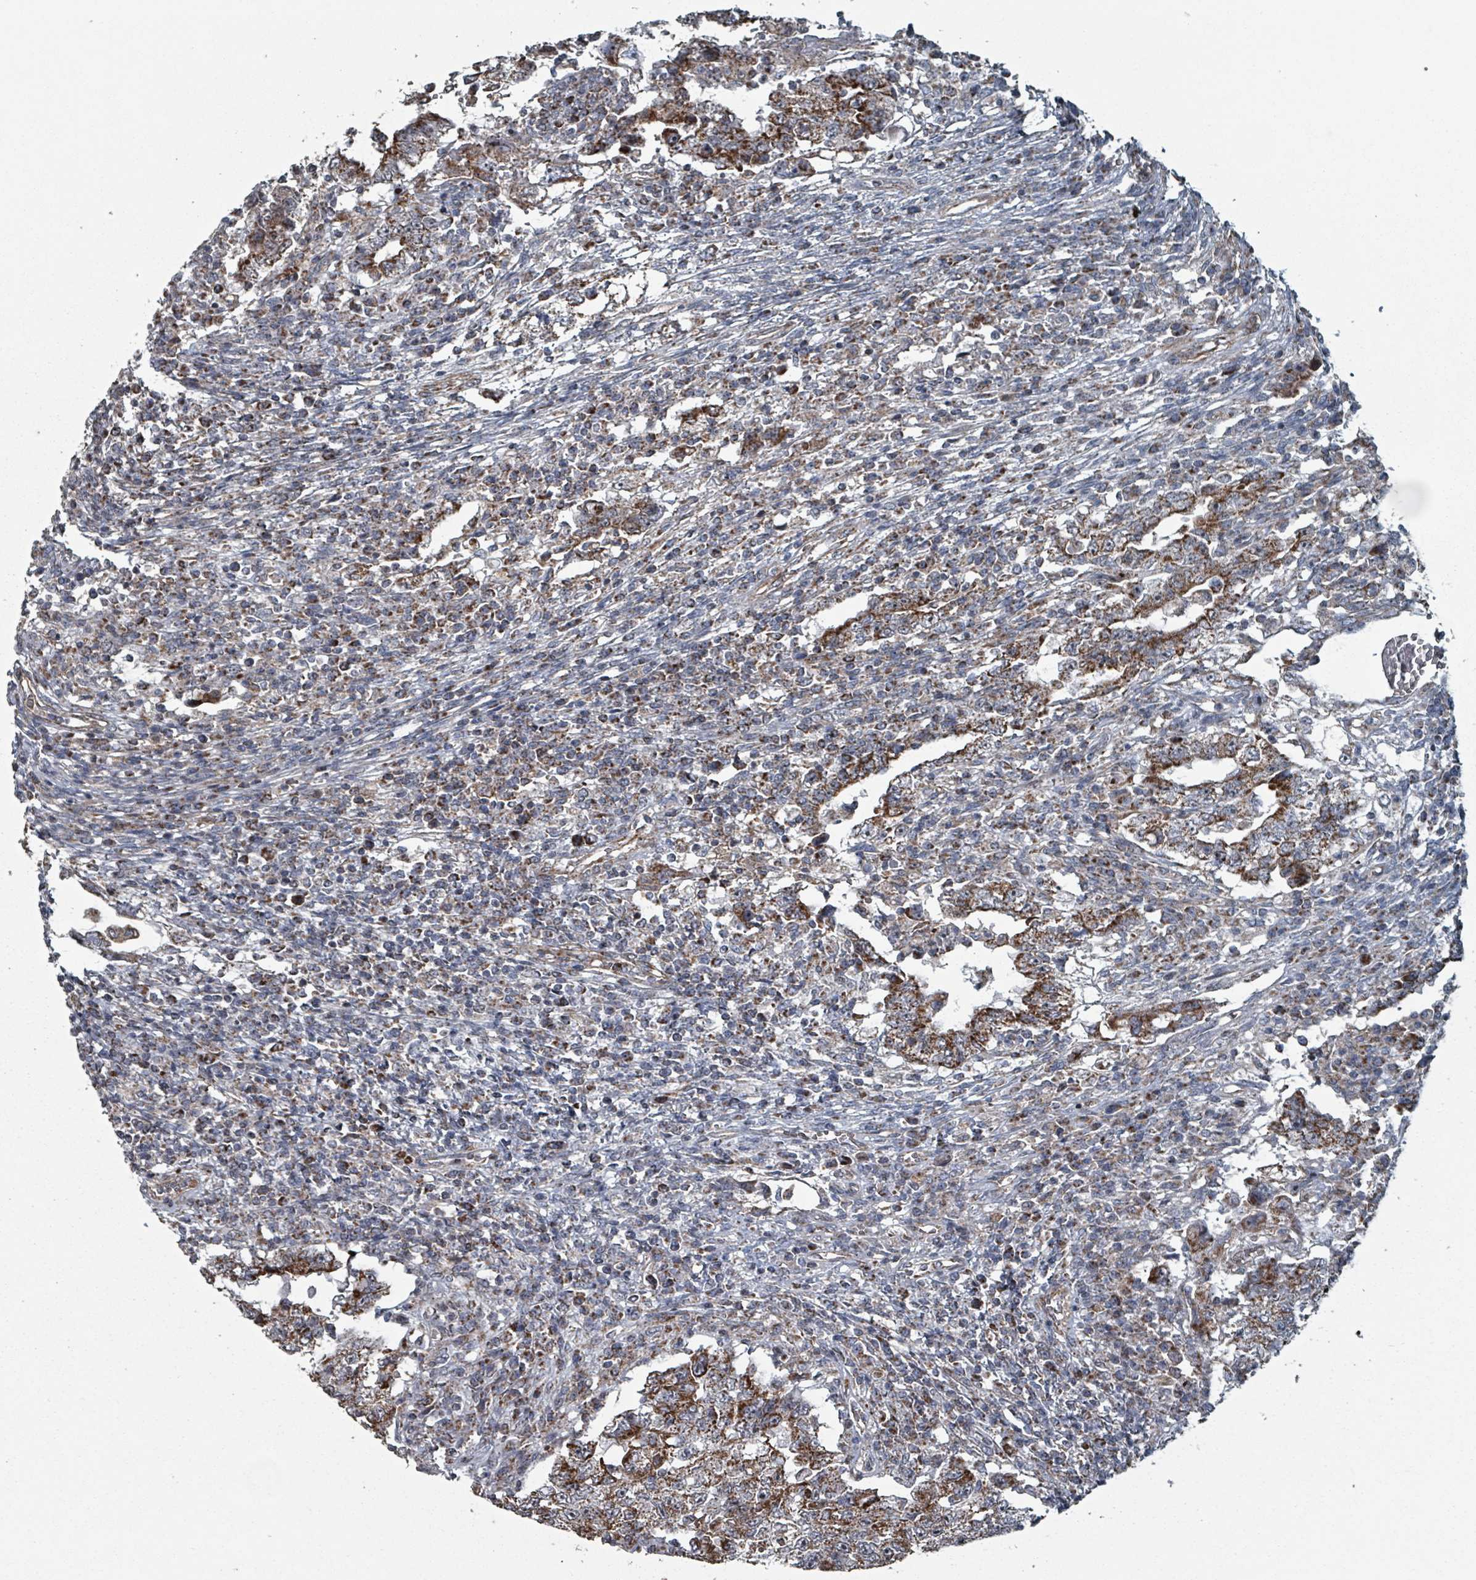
{"staining": {"intensity": "moderate", "quantity": ">75%", "location": "cytoplasmic/membranous"}, "tissue": "testis cancer", "cell_type": "Tumor cells", "image_type": "cancer", "snomed": [{"axis": "morphology", "description": "Carcinoma, Embryonal, NOS"}, {"axis": "topography", "description": "Testis"}], "caption": "Brown immunohistochemical staining in human testis cancer (embryonal carcinoma) displays moderate cytoplasmic/membranous staining in approximately >75% of tumor cells.", "gene": "MRPL4", "patient": {"sex": "male", "age": 26}}